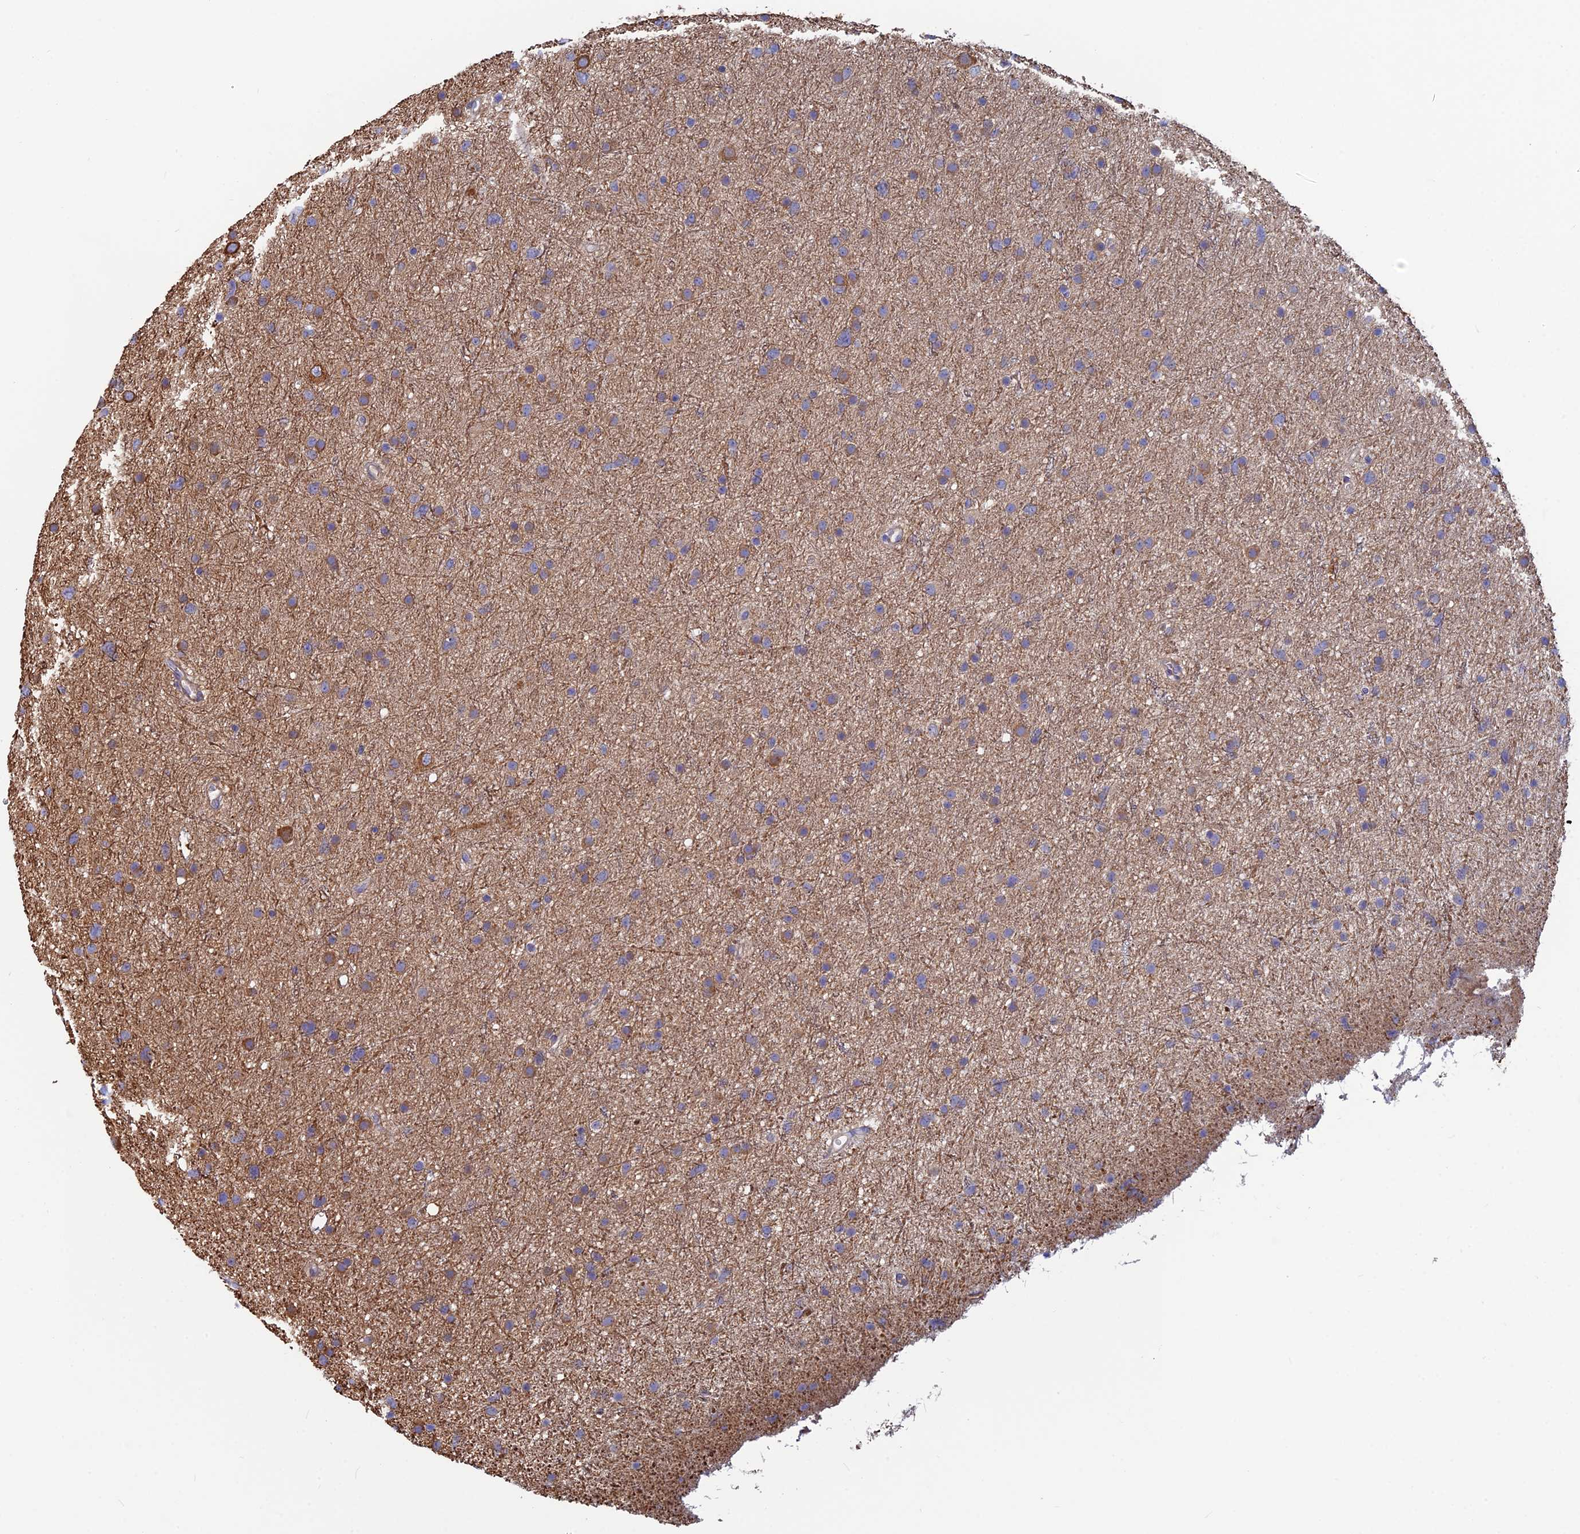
{"staining": {"intensity": "moderate", "quantity": ">75%", "location": "cytoplasmic/membranous"}, "tissue": "glioma", "cell_type": "Tumor cells", "image_type": "cancer", "snomed": [{"axis": "morphology", "description": "Glioma, malignant, Low grade"}, {"axis": "topography", "description": "Cerebral cortex"}], "caption": "Human glioma stained for a protein (brown) shows moderate cytoplasmic/membranous positive positivity in about >75% of tumor cells.", "gene": "PCDHA5", "patient": {"sex": "female", "age": 39}}